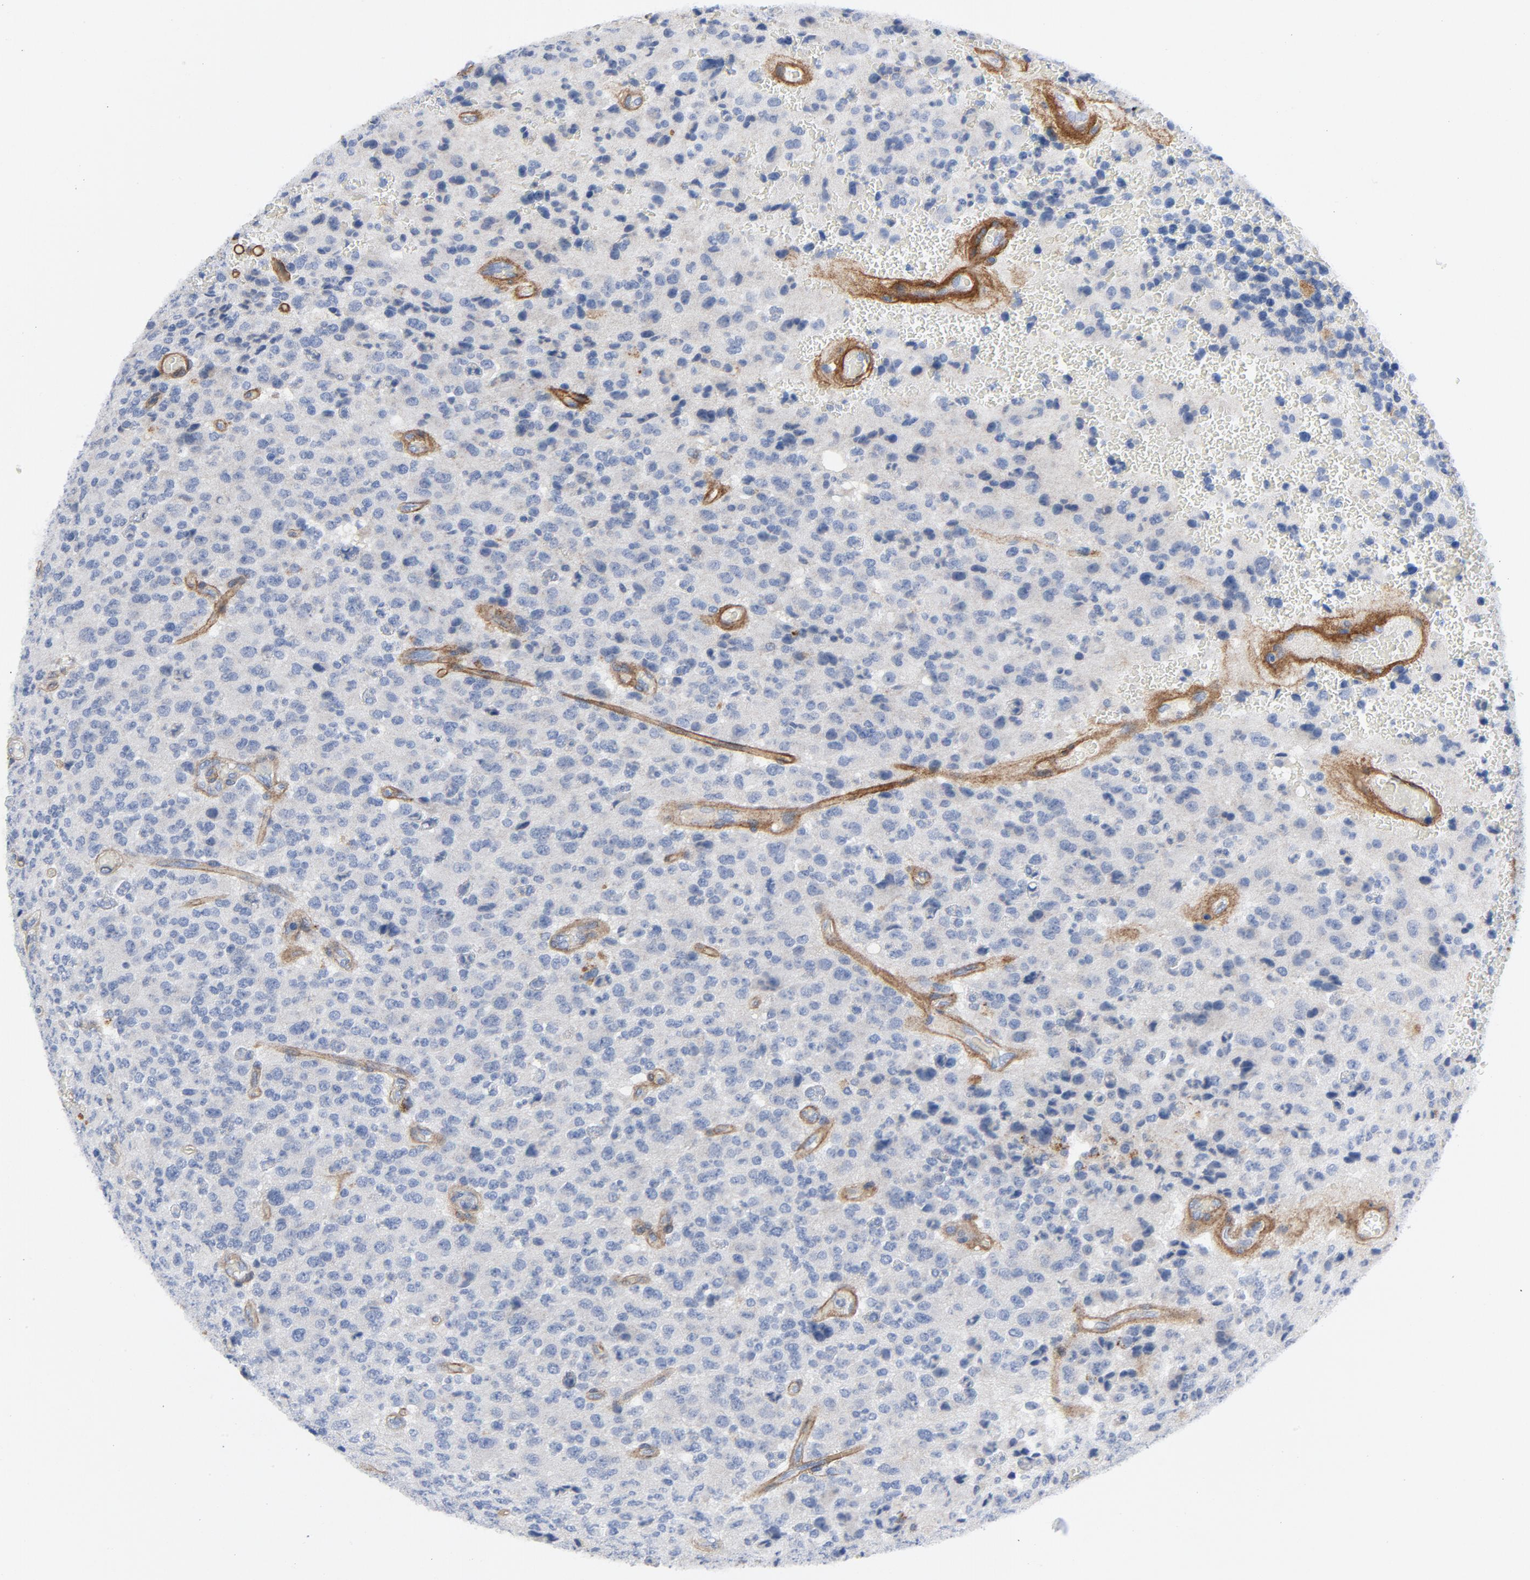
{"staining": {"intensity": "negative", "quantity": "none", "location": "none"}, "tissue": "glioma", "cell_type": "Tumor cells", "image_type": "cancer", "snomed": [{"axis": "morphology", "description": "Glioma, malignant, High grade"}, {"axis": "topography", "description": "pancreas cauda"}], "caption": "Protein analysis of malignant glioma (high-grade) exhibits no significant expression in tumor cells.", "gene": "LAMC1", "patient": {"sex": "male", "age": 60}}